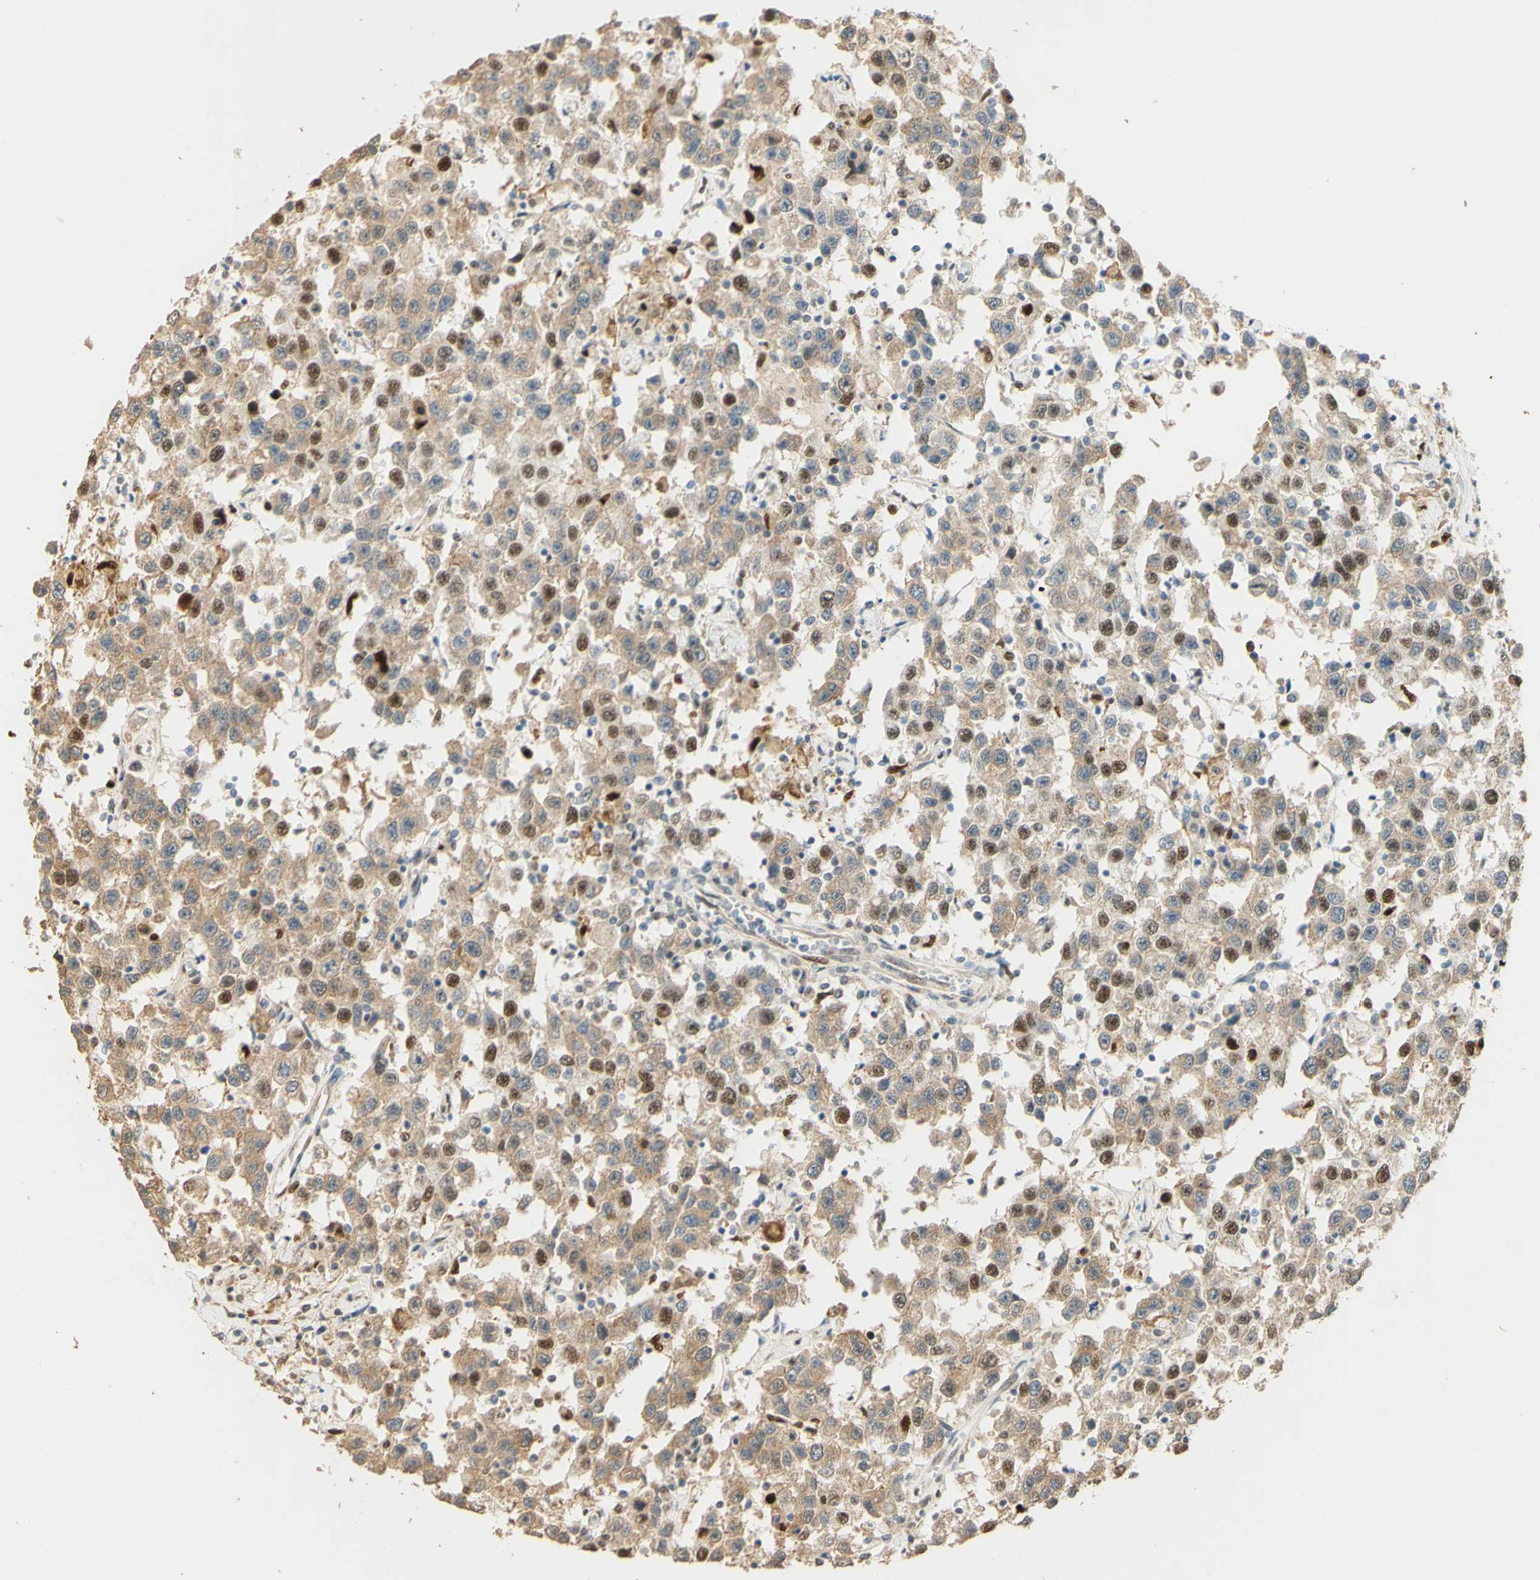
{"staining": {"intensity": "weak", "quantity": "25%-75%", "location": "cytoplasmic/membranous,nuclear"}, "tissue": "testis cancer", "cell_type": "Tumor cells", "image_type": "cancer", "snomed": [{"axis": "morphology", "description": "Seminoma, NOS"}, {"axis": "topography", "description": "Testis"}], "caption": "Protein expression analysis of testis seminoma exhibits weak cytoplasmic/membranous and nuclear staining in approximately 25%-75% of tumor cells.", "gene": "MAP3K4", "patient": {"sex": "male", "age": 41}}